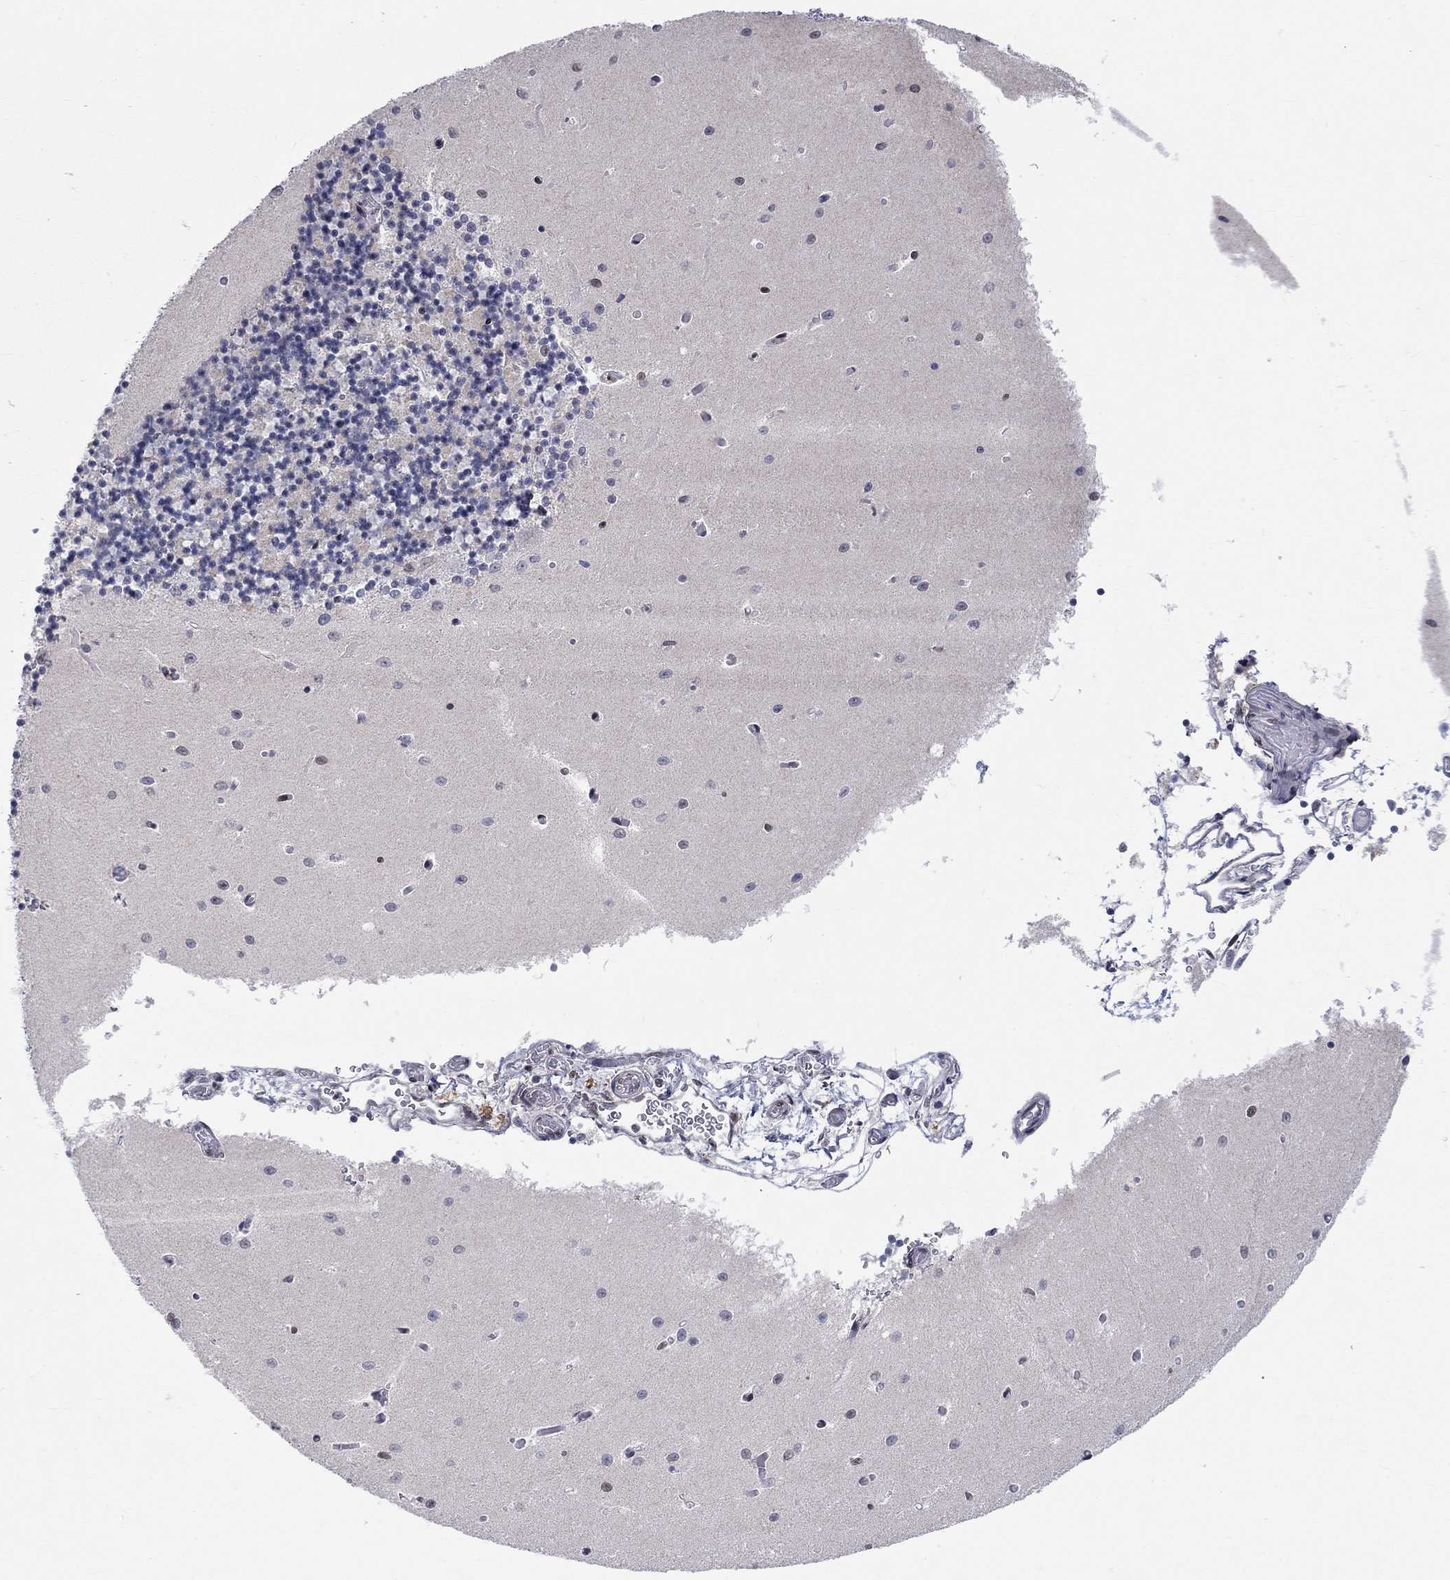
{"staining": {"intensity": "negative", "quantity": "none", "location": "none"}, "tissue": "cerebellum", "cell_type": "Cells in granular layer", "image_type": "normal", "snomed": [{"axis": "morphology", "description": "Normal tissue, NOS"}, {"axis": "topography", "description": "Cerebellum"}], "caption": "Immunohistochemistry histopathology image of unremarkable cerebellum stained for a protein (brown), which reveals no staining in cells in granular layer.", "gene": "KLF12", "patient": {"sex": "female", "age": 64}}